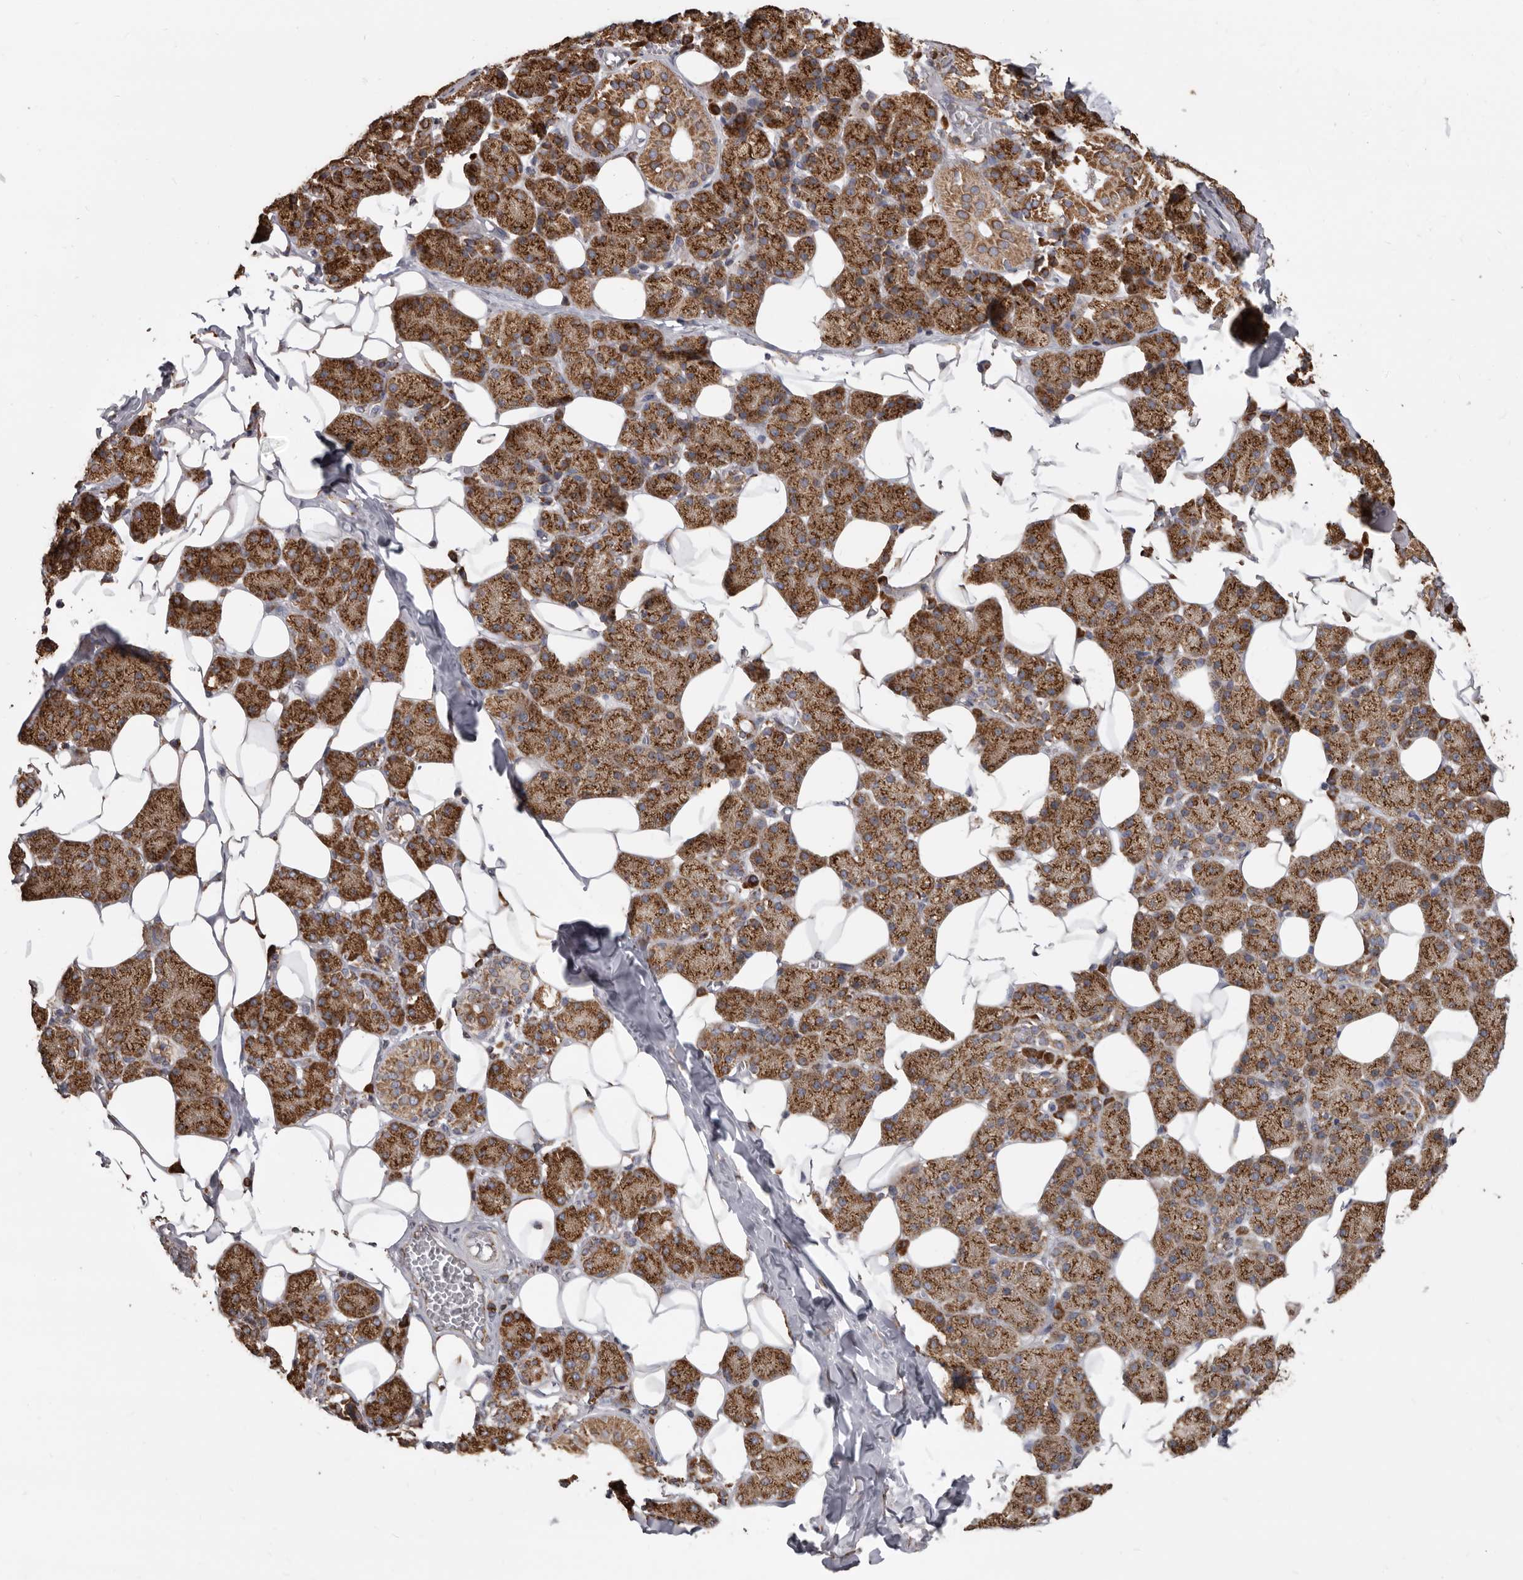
{"staining": {"intensity": "strong", "quantity": ">75%", "location": "cytoplasmic/membranous"}, "tissue": "salivary gland", "cell_type": "Glandular cells", "image_type": "normal", "snomed": [{"axis": "morphology", "description": "Normal tissue, NOS"}, {"axis": "topography", "description": "Salivary gland"}], "caption": "Immunohistochemistry photomicrograph of normal human salivary gland stained for a protein (brown), which demonstrates high levels of strong cytoplasmic/membranous positivity in approximately >75% of glandular cells.", "gene": "CDK5RAP3", "patient": {"sex": "female", "age": 33}}